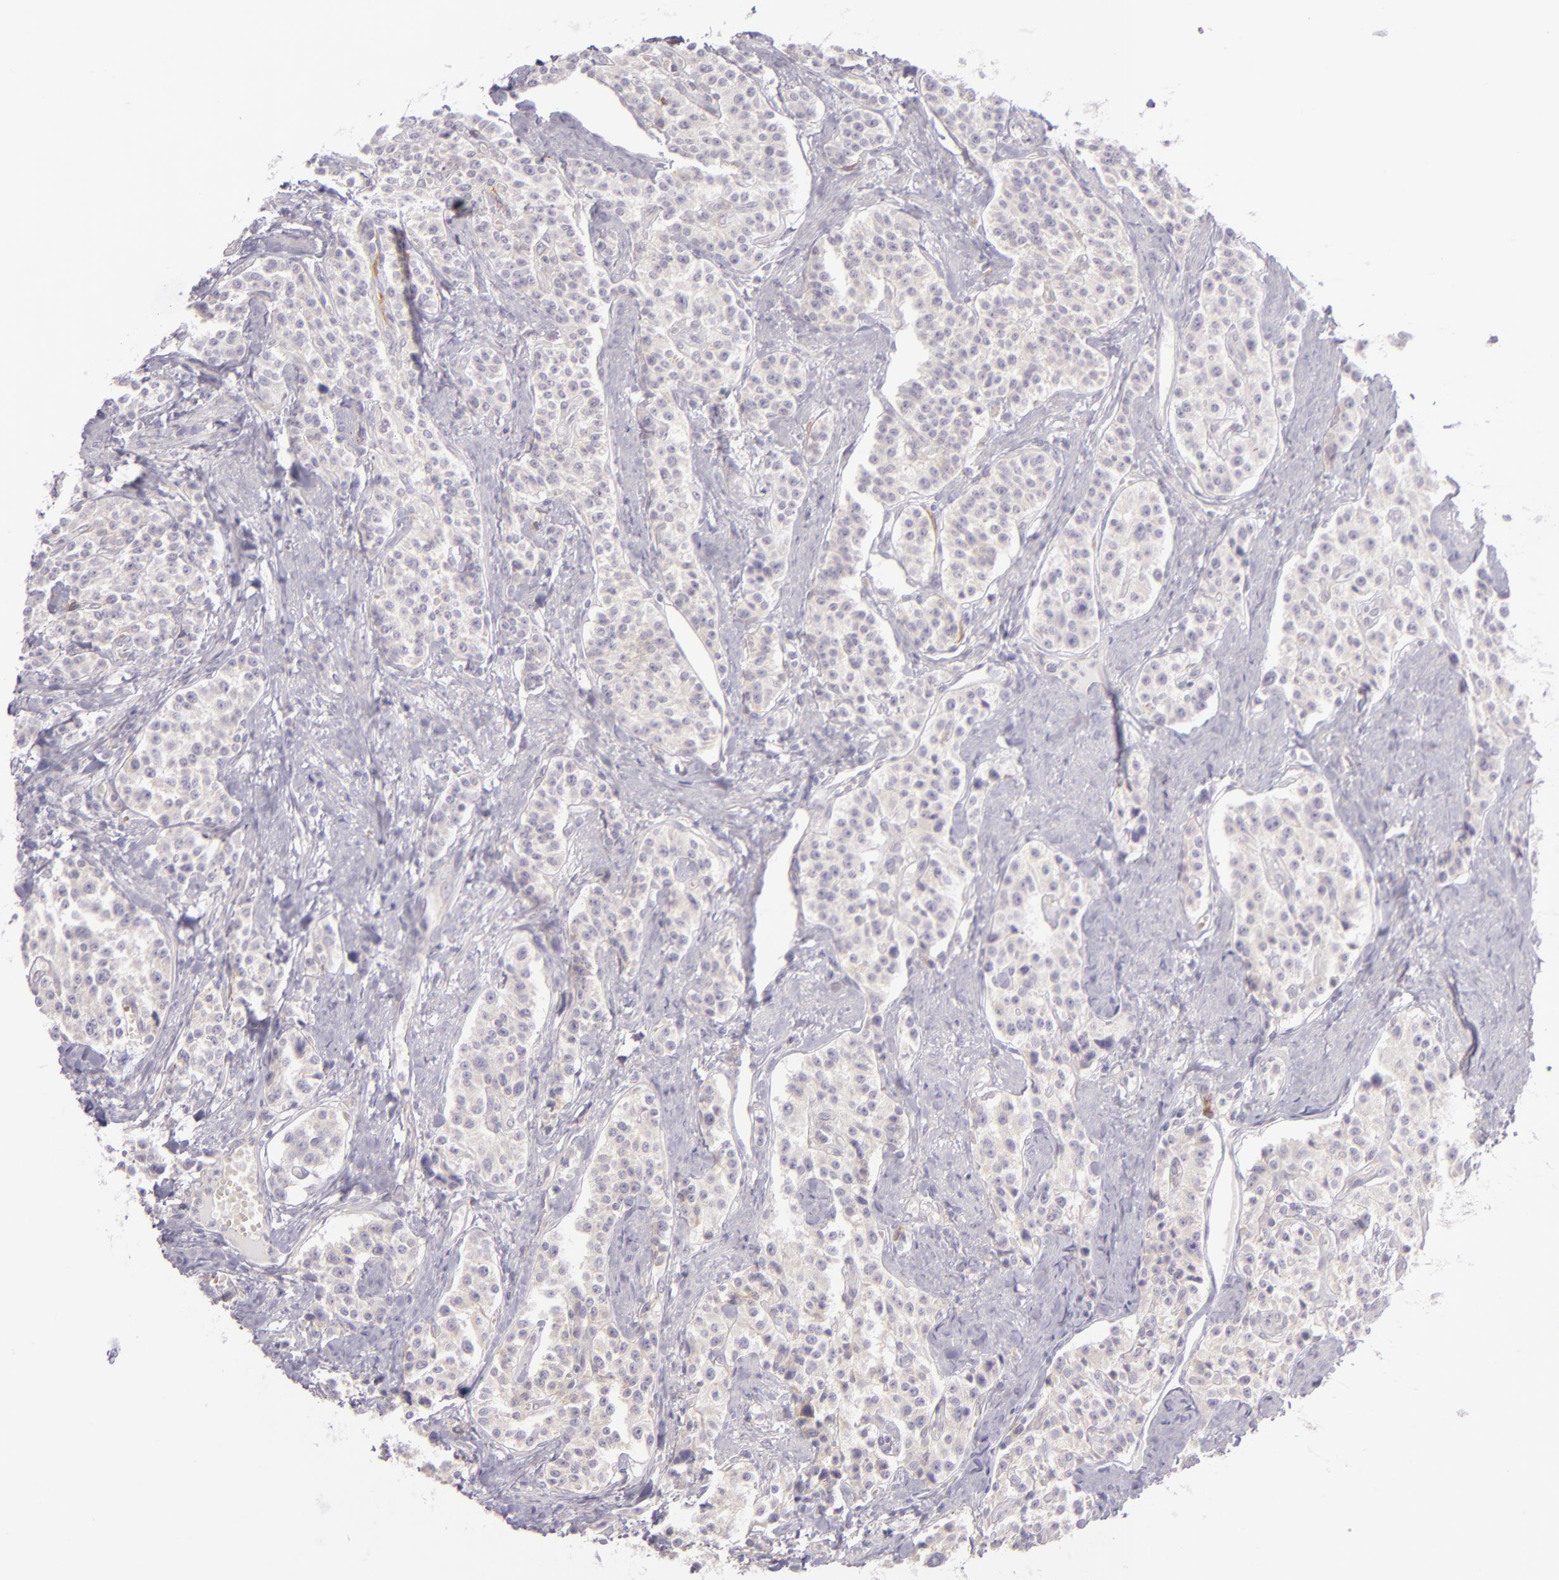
{"staining": {"intensity": "negative", "quantity": "none", "location": "none"}, "tissue": "carcinoid", "cell_type": "Tumor cells", "image_type": "cancer", "snomed": [{"axis": "morphology", "description": "Carcinoid, malignant, NOS"}, {"axis": "topography", "description": "Stomach"}], "caption": "A high-resolution image shows immunohistochemistry staining of carcinoid, which exhibits no significant staining in tumor cells.", "gene": "ZC3H7B", "patient": {"sex": "female", "age": 76}}